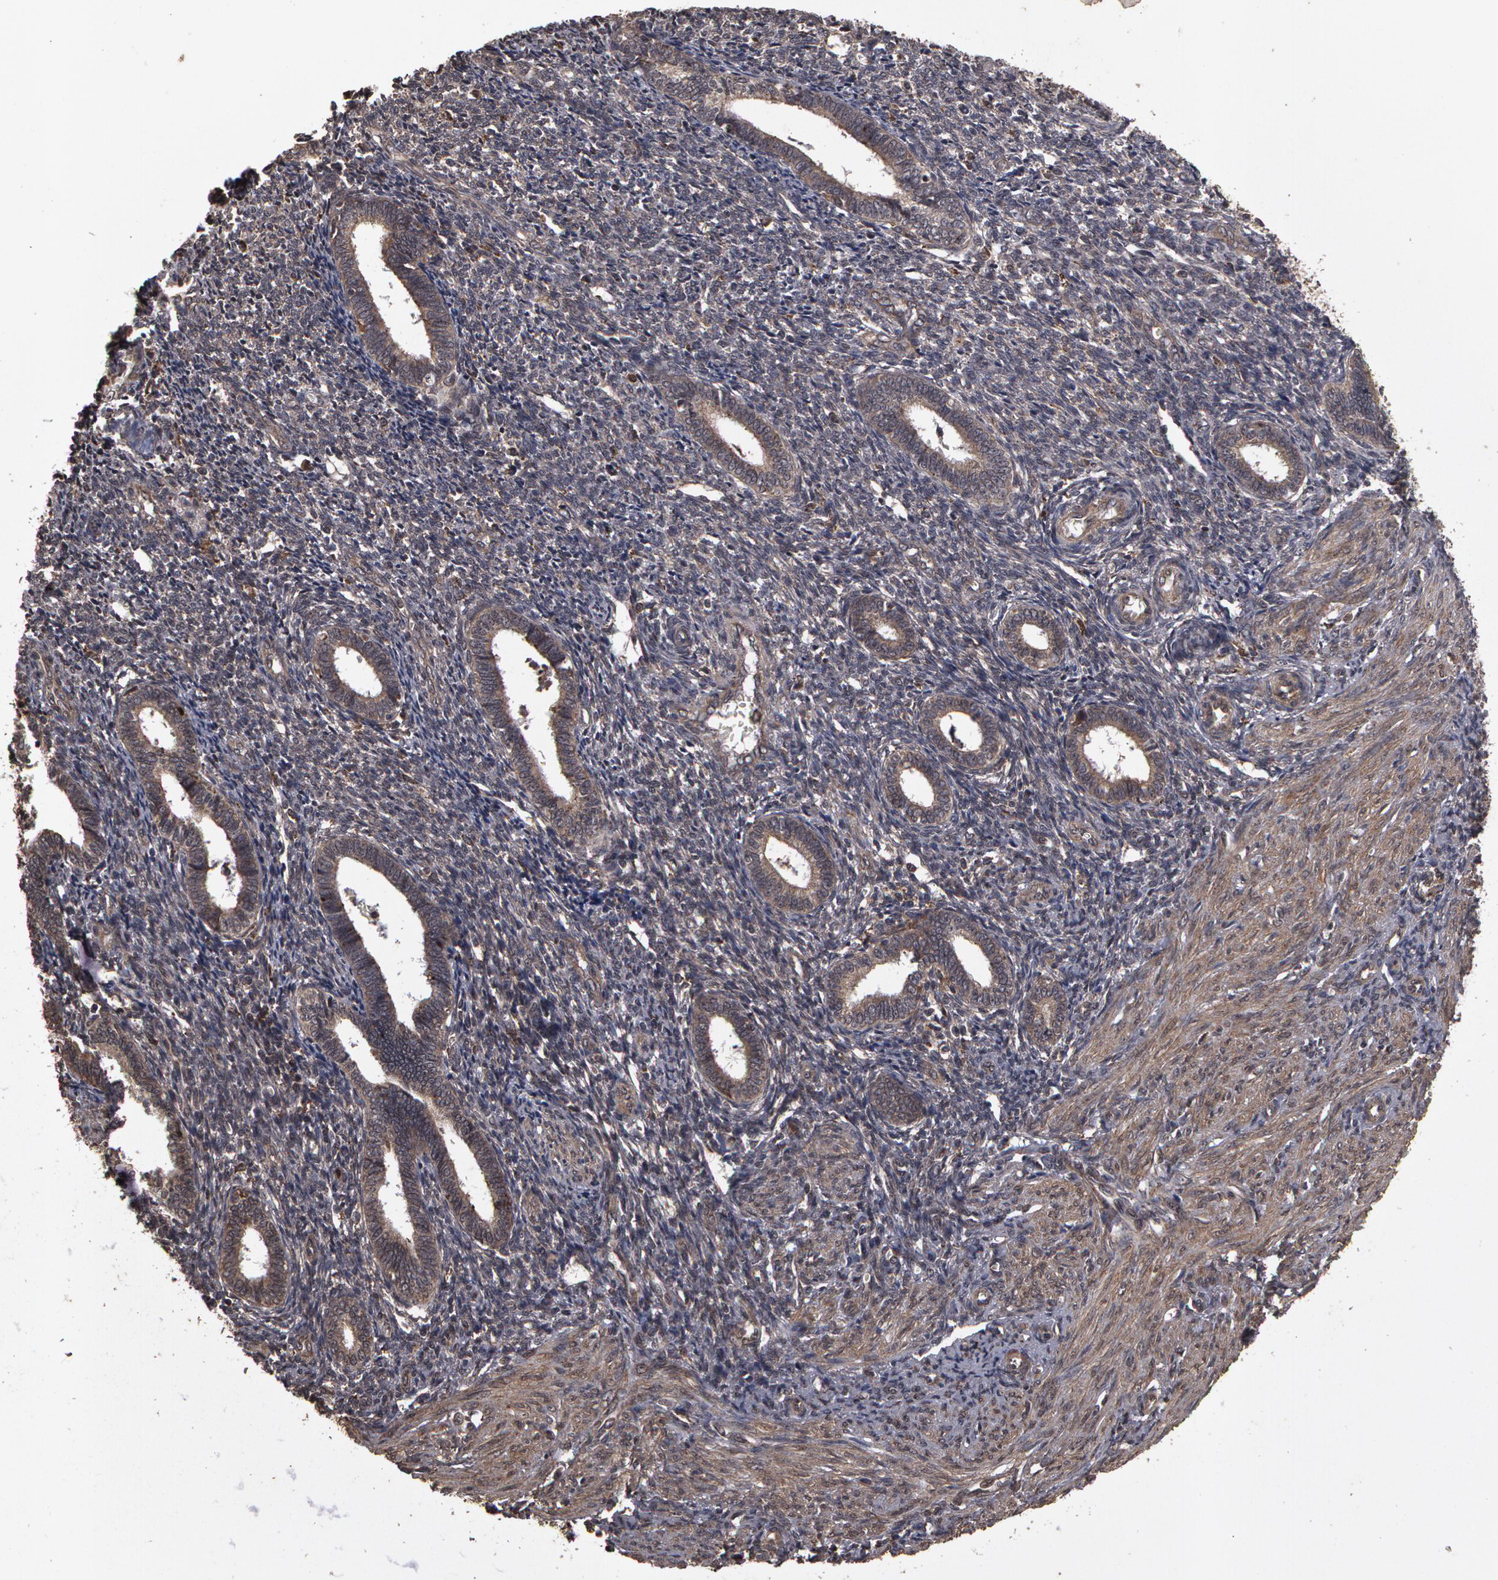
{"staining": {"intensity": "weak", "quantity": "25%-75%", "location": "cytoplasmic/membranous"}, "tissue": "endometrium", "cell_type": "Cells in endometrial stroma", "image_type": "normal", "snomed": [{"axis": "morphology", "description": "Normal tissue, NOS"}, {"axis": "topography", "description": "Endometrium"}], "caption": "Protein expression by IHC displays weak cytoplasmic/membranous expression in approximately 25%-75% of cells in endometrial stroma in unremarkable endometrium.", "gene": "CALR", "patient": {"sex": "female", "age": 27}}